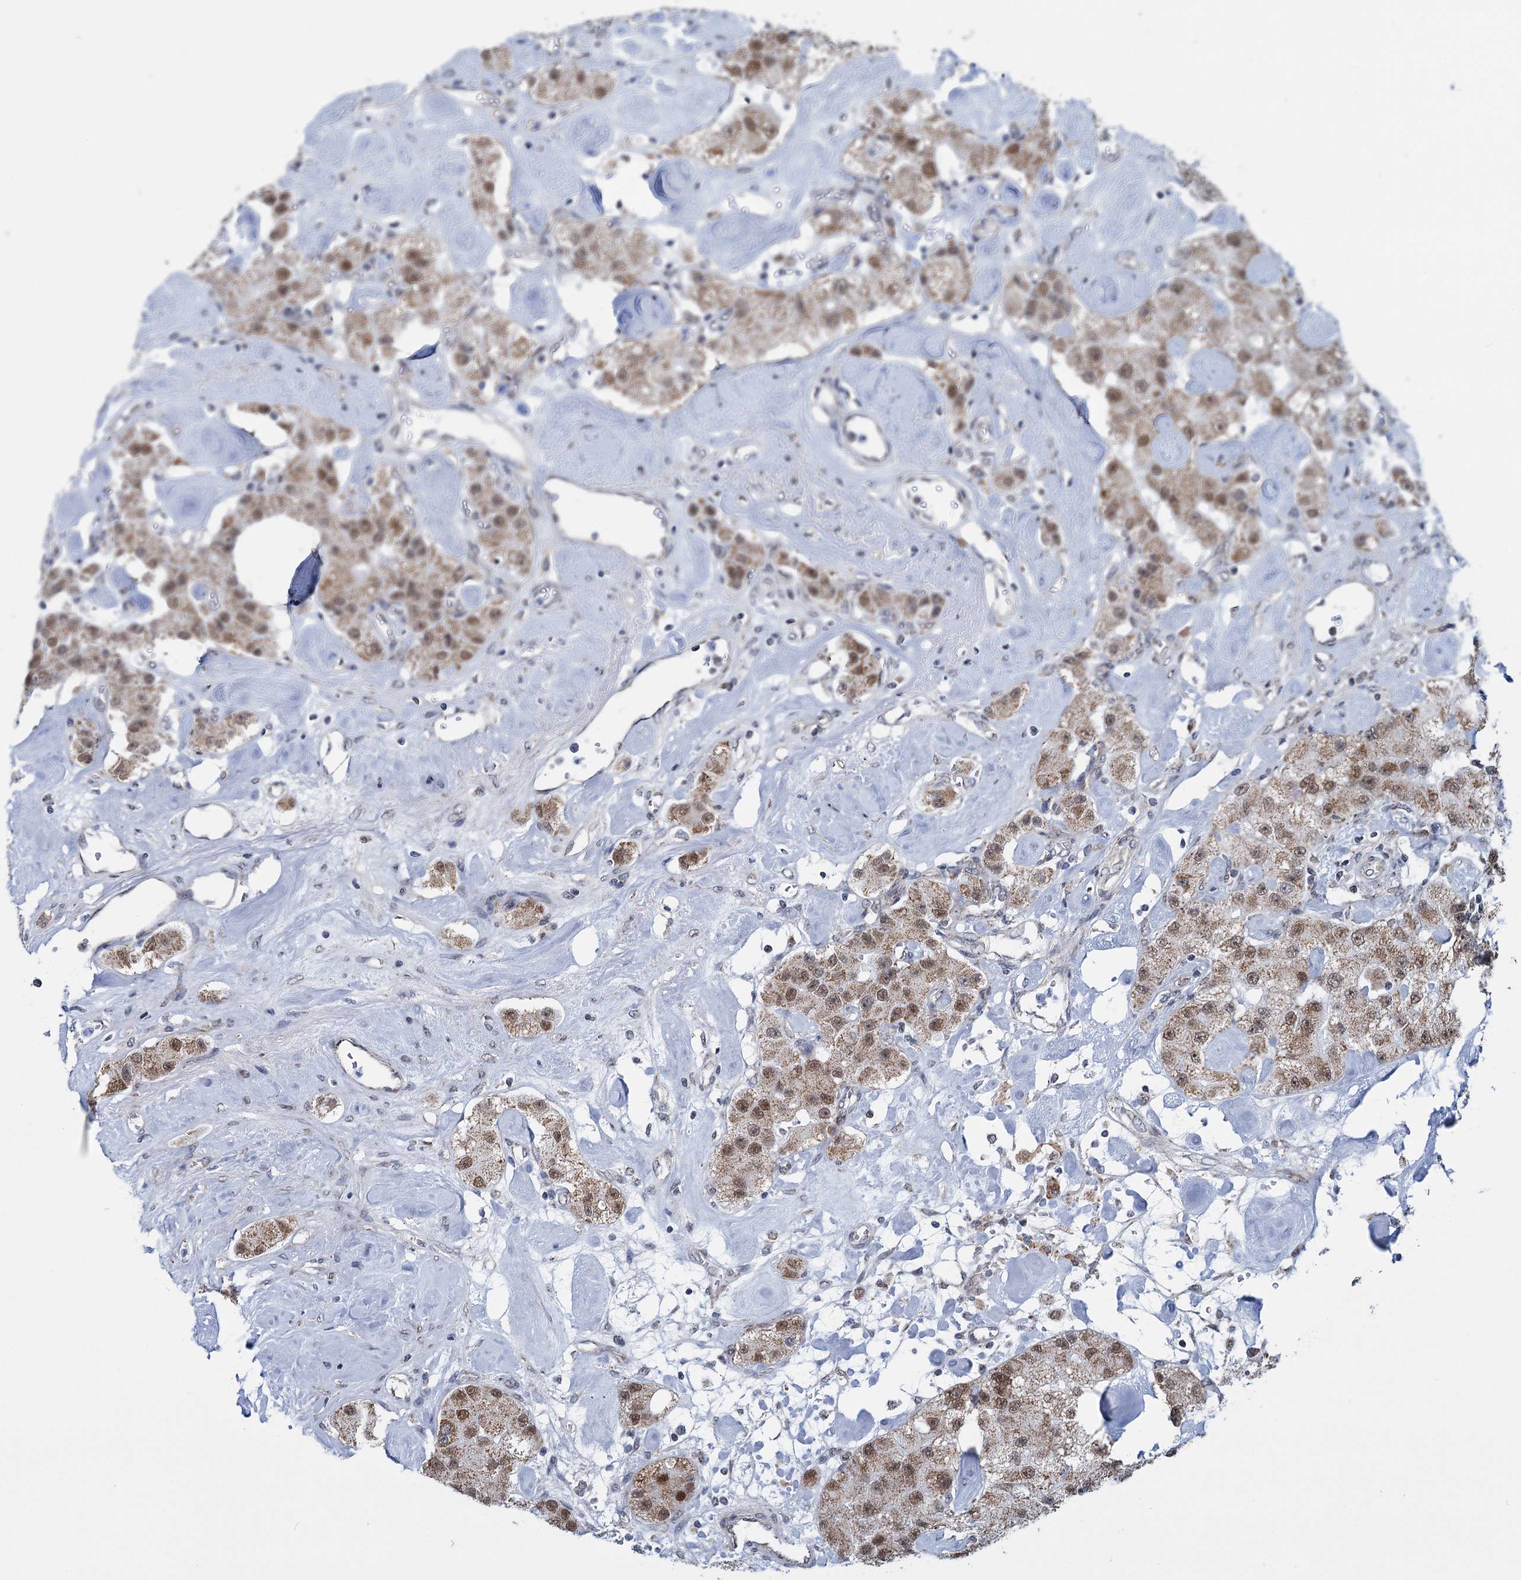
{"staining": {"intensity": "moderate", "quantity": ">75%", "location": "cytoplasmic/membranous,nuclear"}, "tissue": "carcinoid", "cell_type": "Tumor cells", "image_type": "cancer", "snomed": [{"axis": "morphology", "description": "Carcinoid, malignant, NOS"}, {"axis": "topography", "description": "Pancreas"}], "caption": "Protein staining reveals moderate cytoplasmic/membranous and nuclear positivity in approximately >75% of tumor cells in carcinoid (malignant).", "gene": "MORN3", "patient": {"sex": "male", "age": 41}}